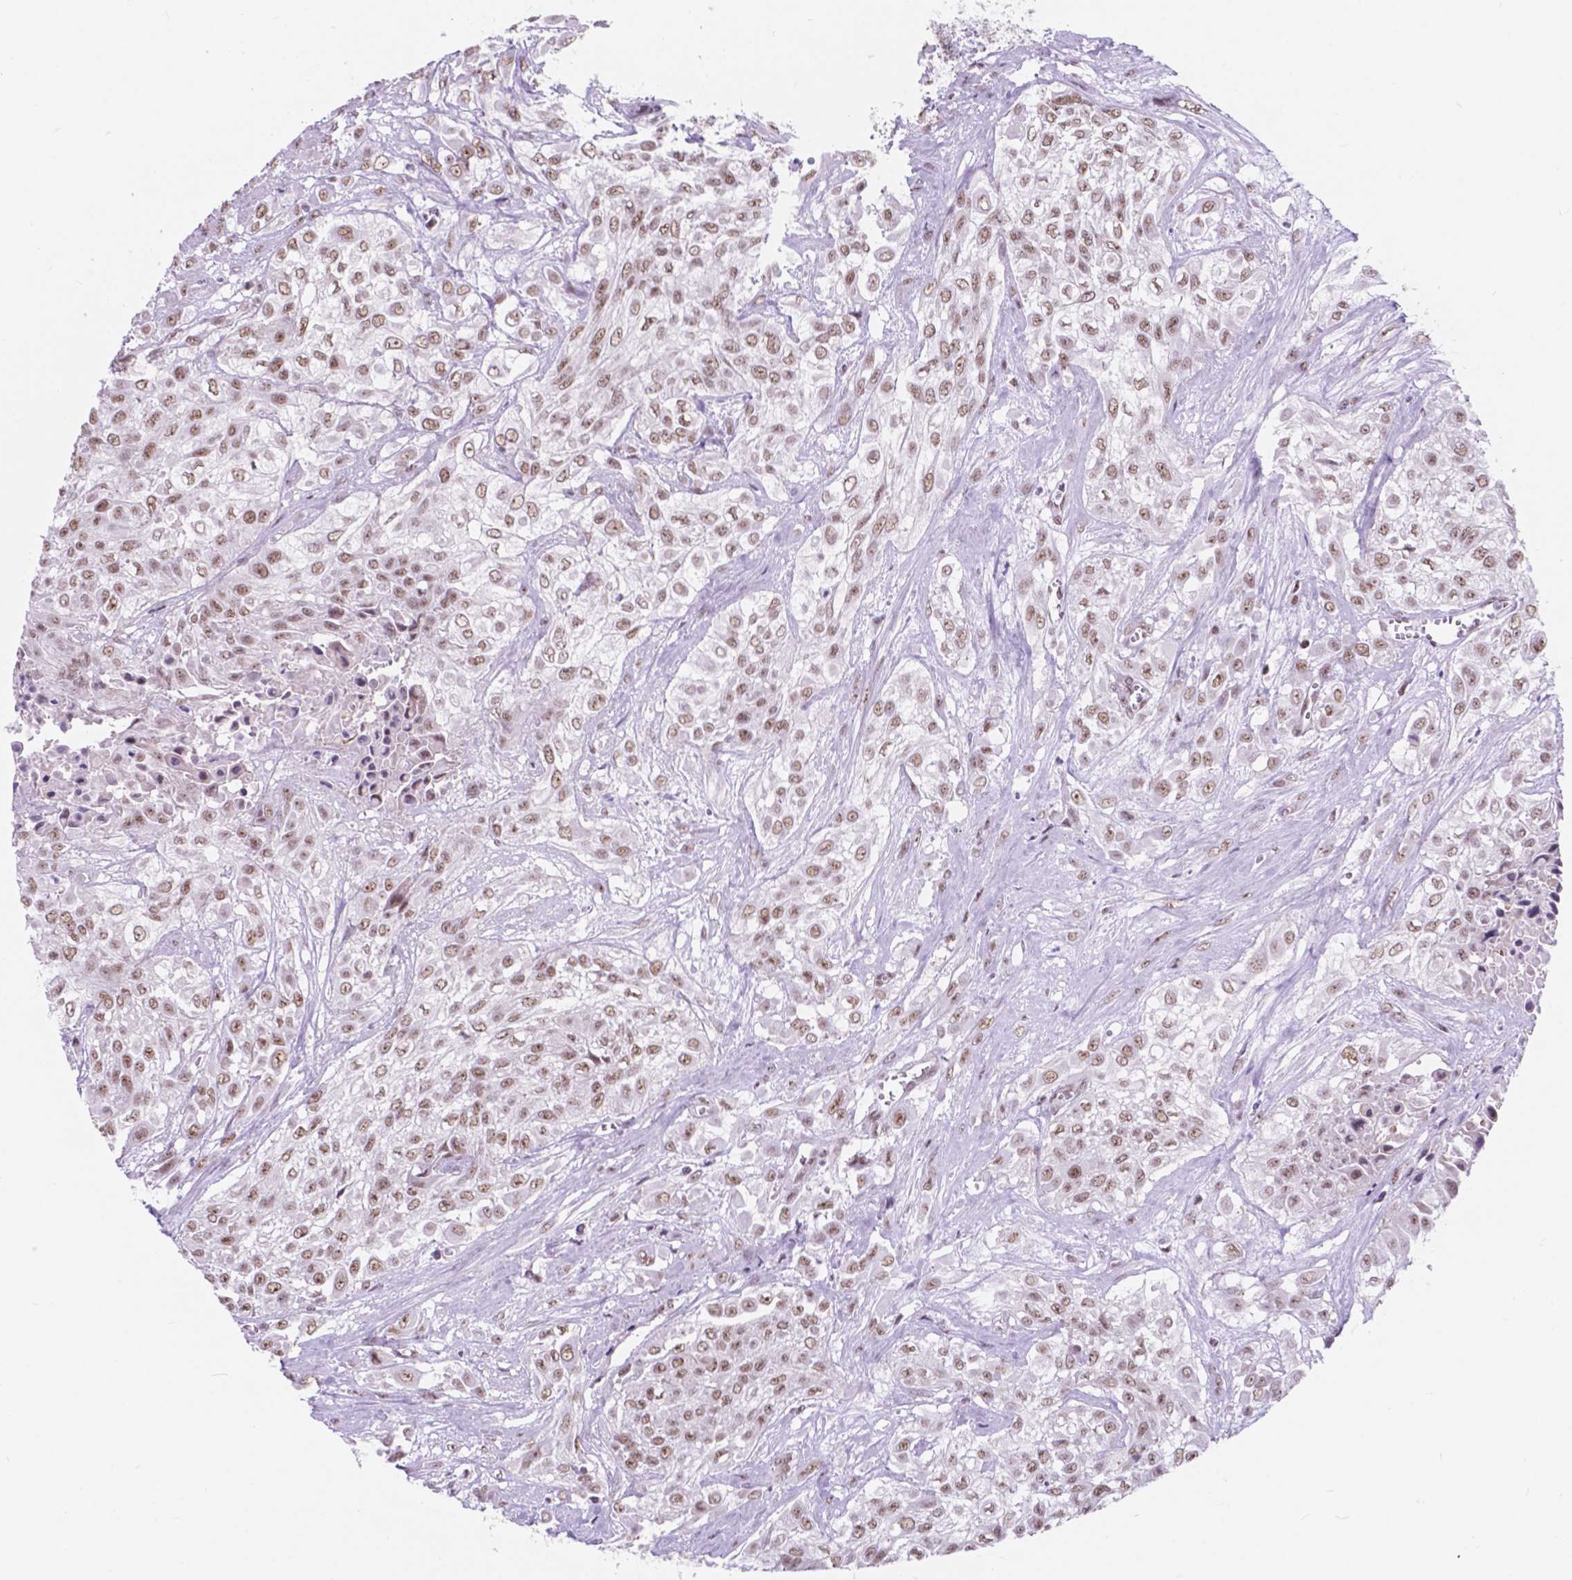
{"staining": {"intensity": "moderate", "quantity": ">75%", "location": "nuclear"}, "tissue": "urothelial cancer", "cell_type": "Tumor cells", "image_type": "cancer", "snomed": [{"axis": "morphology", "description": "Urothelial carcinoma, High grade"}, {"axis": "topography", "description": "Urinary bladder"}], "caption": "Protein analysis of urothelial cancer tissue demonstrates moderate nuclear positivity in about >75% of tumor cells.", "gene": "BCAS2", "patient": {"sex": "male", "age": 57}}